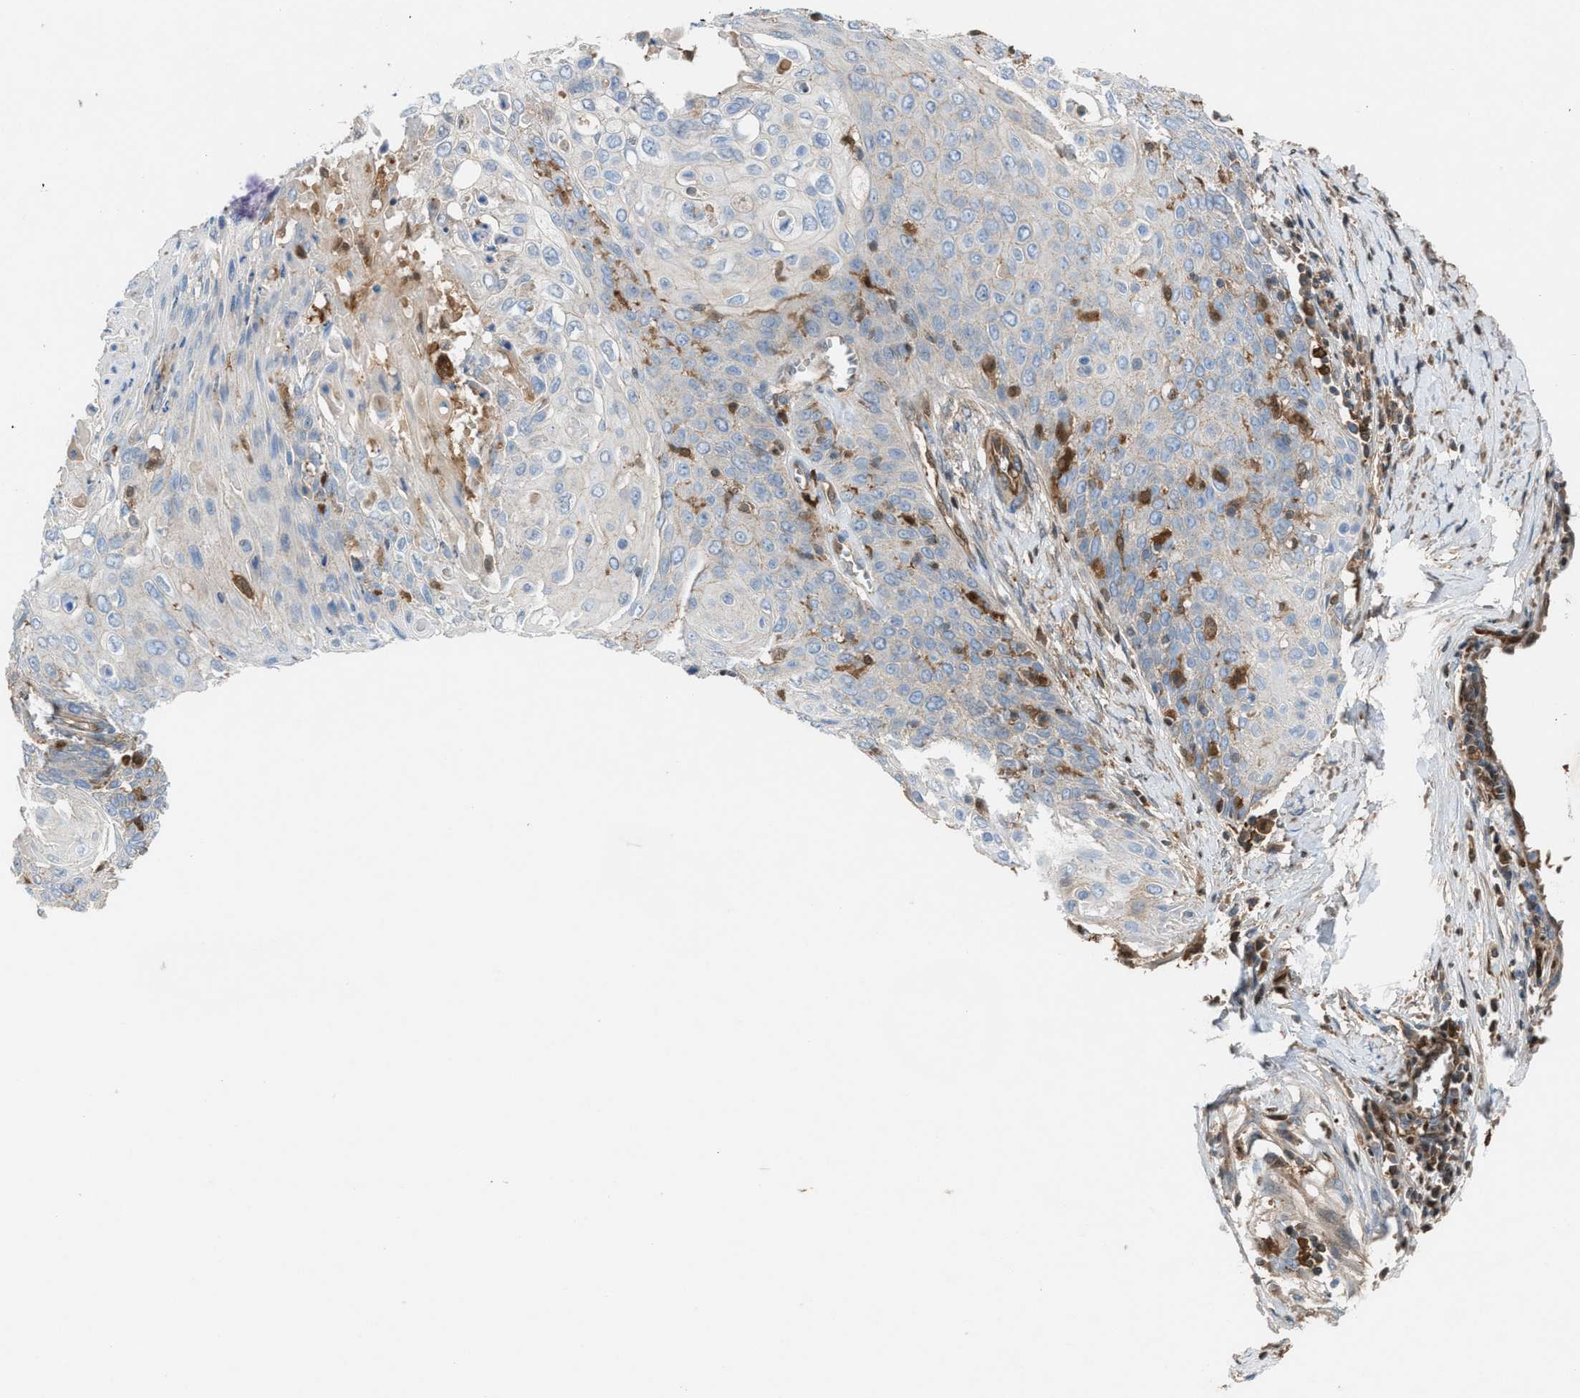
{"staining": {"intensity": "negative", "quantity": "none", "location": "none"}, "tissue": "cervical cancer", "cell_type": "Tumor cells", "image_type": "cancer", "snomed": [{"axis": "morphology", "description": "Squamous cell carcinoma, NOS"}, {"axis": "topography", "description": "Cervix"}], "caption": "Immunohistochemistry histopathology image of cervical cancer stained for a protein (brown), which reveals no positivity in tumor cells. (Brightfield microscopy of DAB IHC at high magnification).", "gene": "TPK1", "patient": {"sex": "female", "age": 39}}